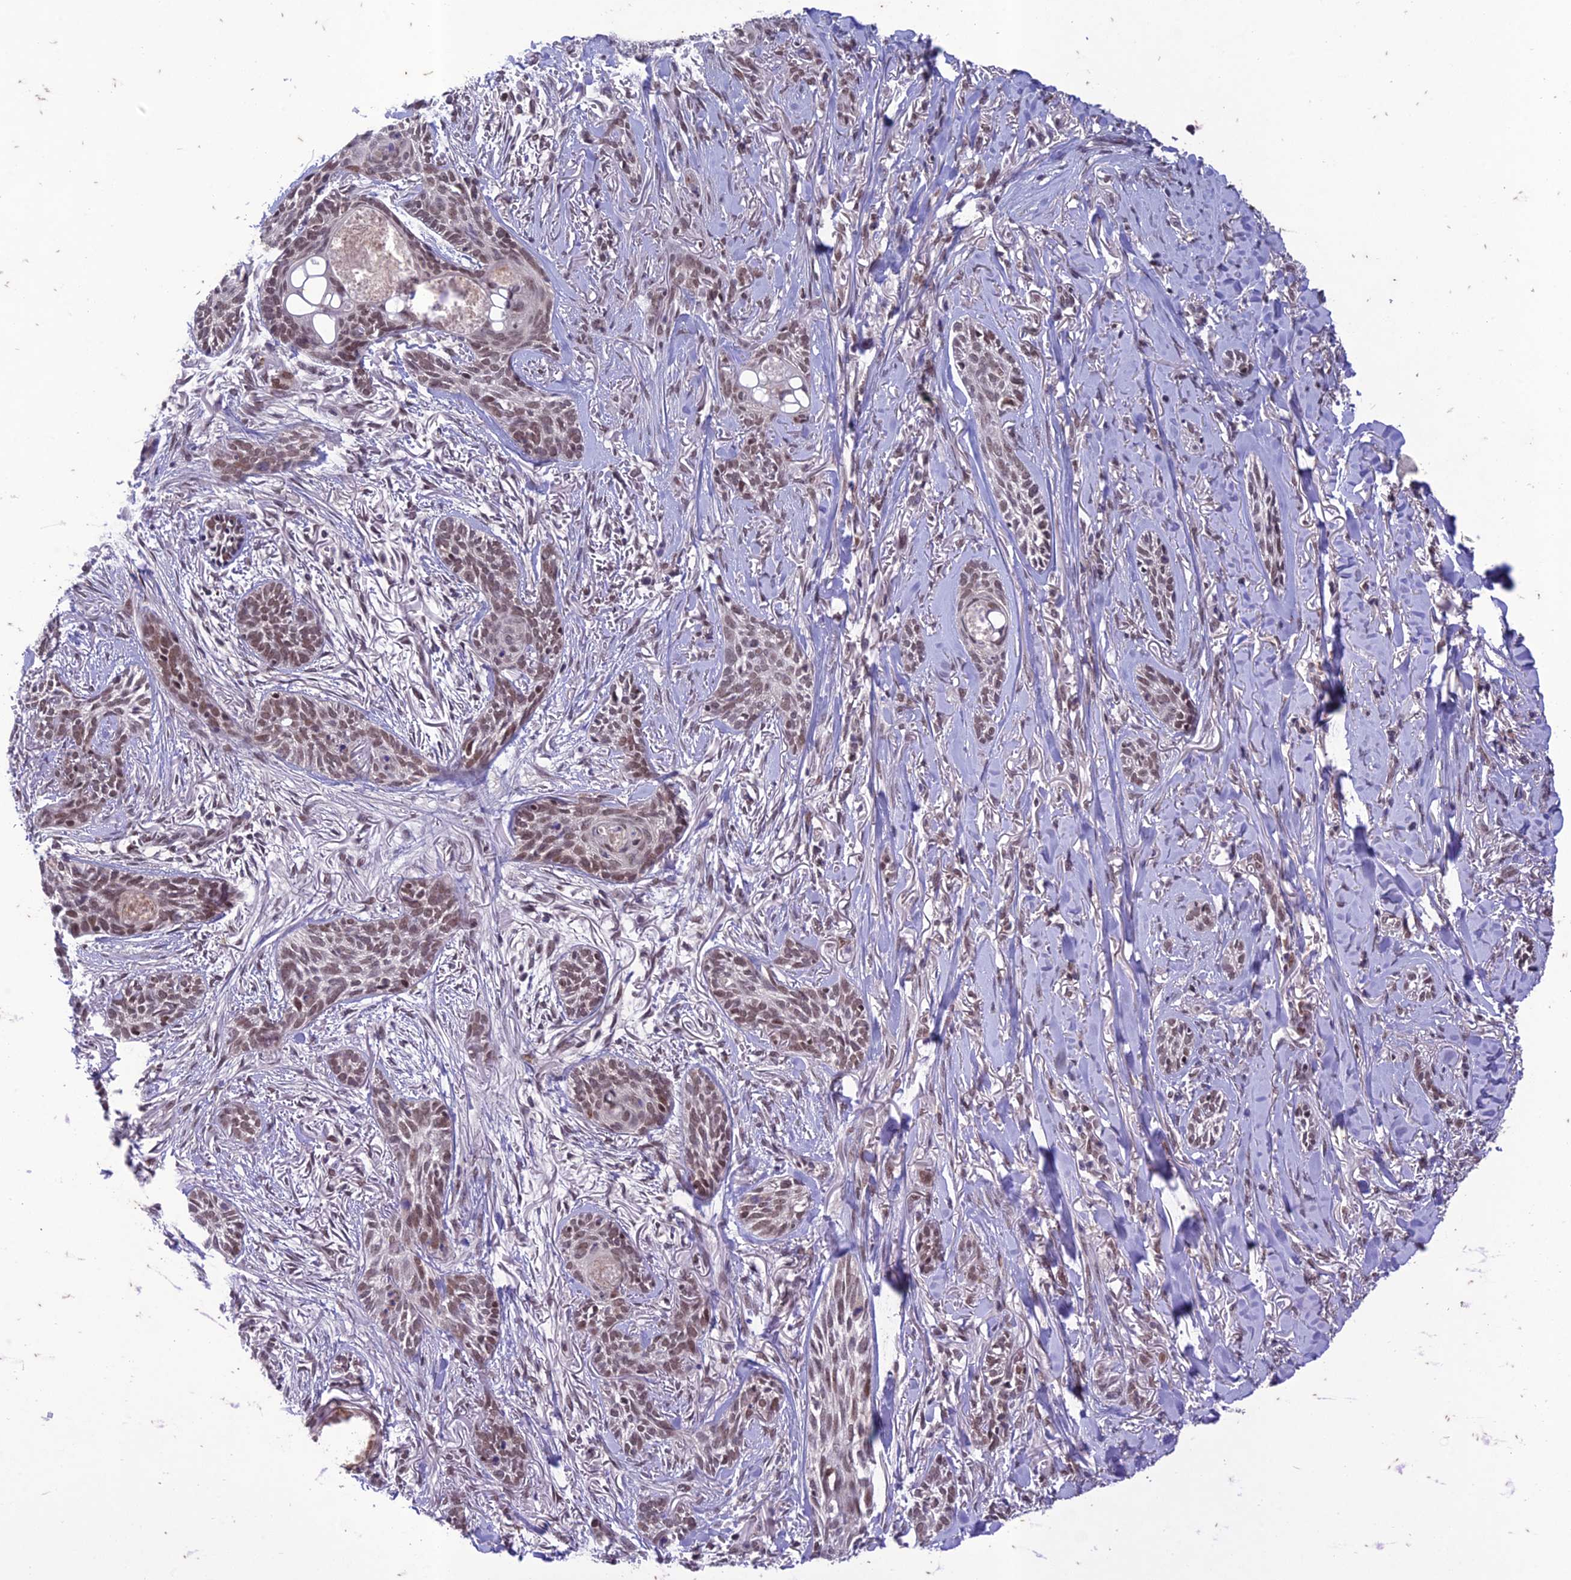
{"staining": {"intensity": "weak", "quantity": ">75%", "location": "nuclear"}, "tissue": "skin cancer", "cell_type": "Tumor cells", "image_type": "cancer", "snomed": [{"axis": "morphology", "description": "Basal cell carcinoma"}, {"axis": "topography", "description": "Skin"}], "caption": "Skin cancer stained with immunohistochemistry reveals weak nuclear expression in approximately >75% of tumor cells.", "gene": "POP4", "patient": {"sex": "female", "age": 59}}